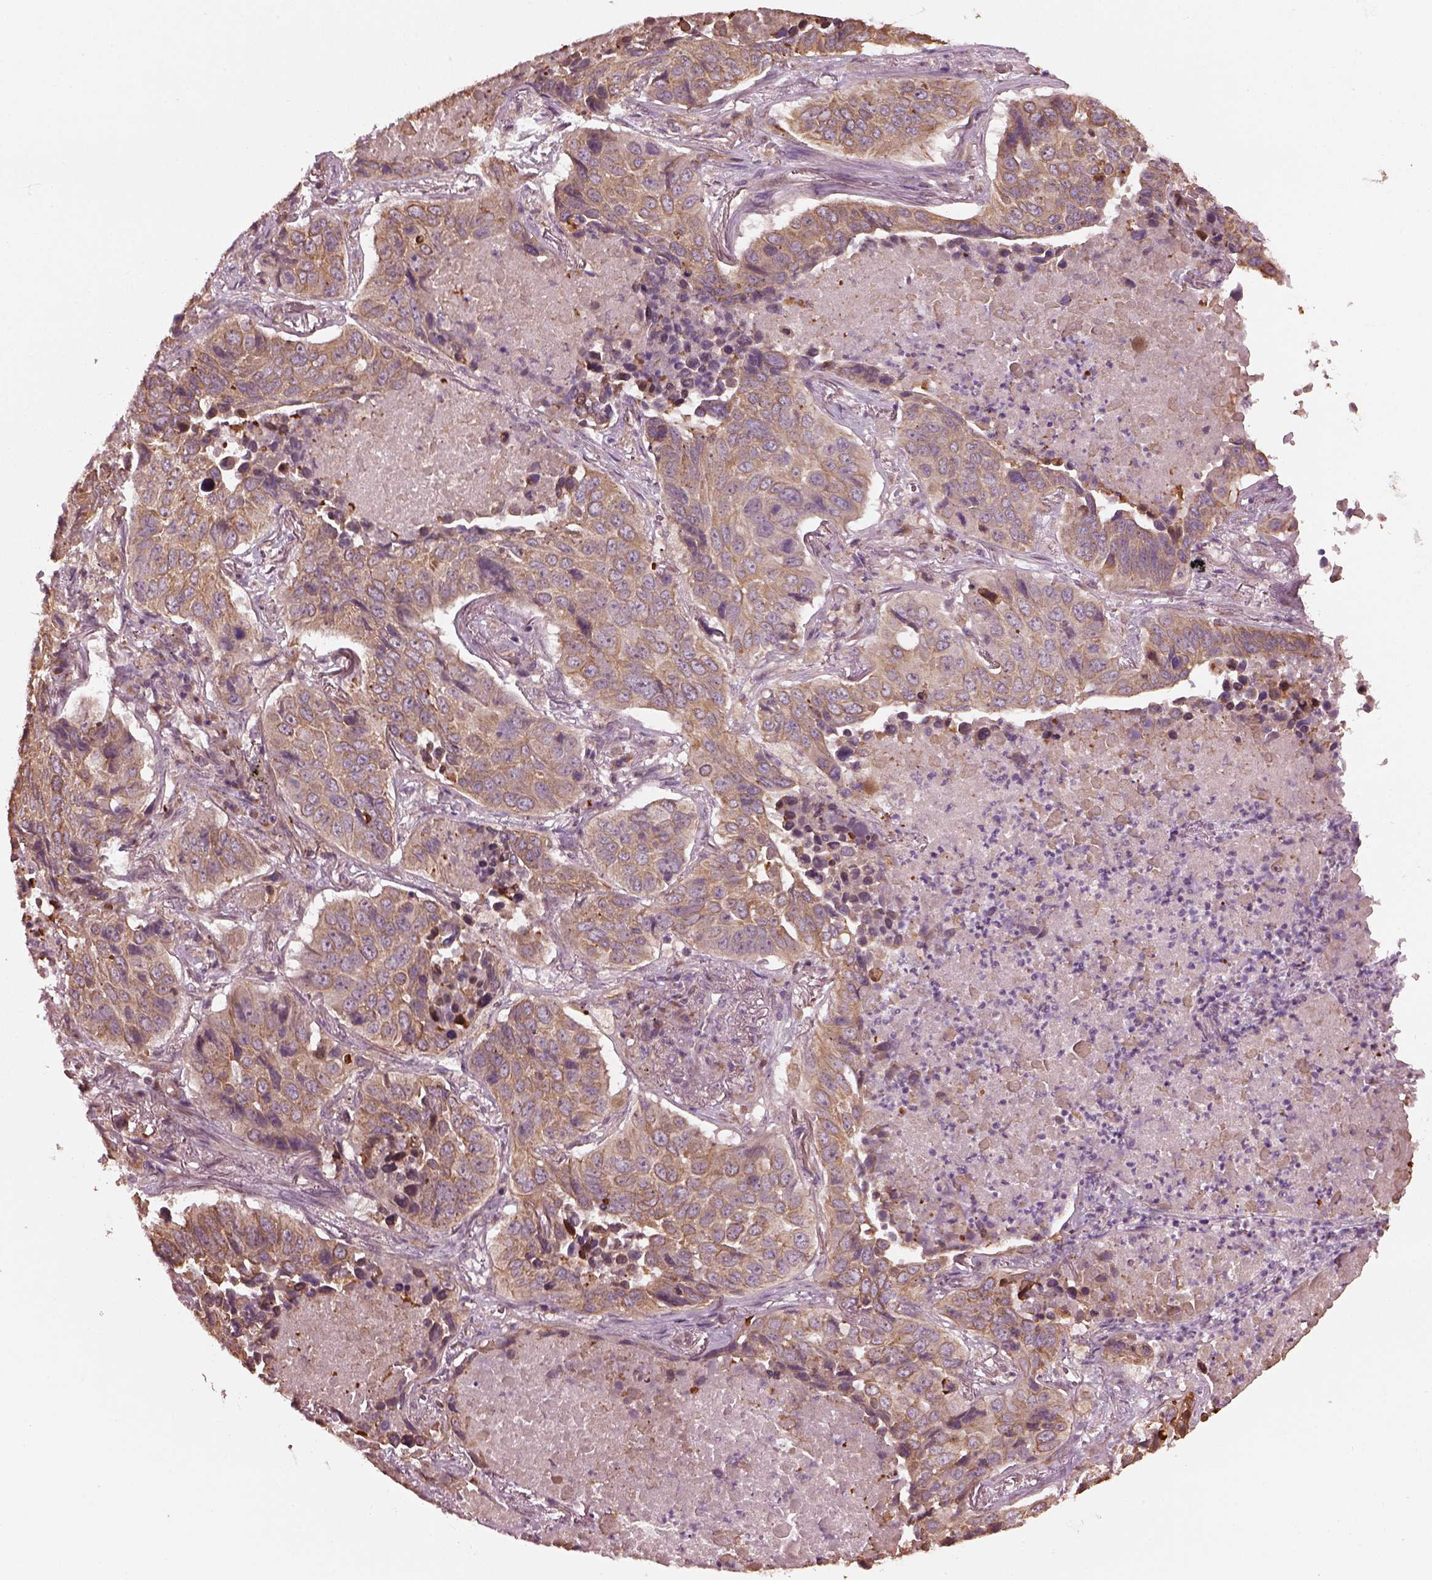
{"staining": {"intensity": "moderate", "quantity": "25%-75%", "location": "cytoplasmic/membranous,nuclear"}, "tissue": "lung cancer", "cell_type": "Tumor cells", "image_type": "cancer", "snomed": [{"axis": "morphology", "description": "Normal tissue, NOS"}, {"axis": "morphology", "description": "Squamous cell carcinoma, NOS"}, {"axis": "topography", "description": "Bronchus"}, {"axis": "topography", "description": "Lung"}], "caption": "A medium amount of moderate cytoplasmic/membranous and nuclear expression is present in about 25%-75% of tumor cells in squamous cell carcinoma (lung) tissue.", "gene": "RUFY3", "patient": {"sex": "male", "age": 64}}